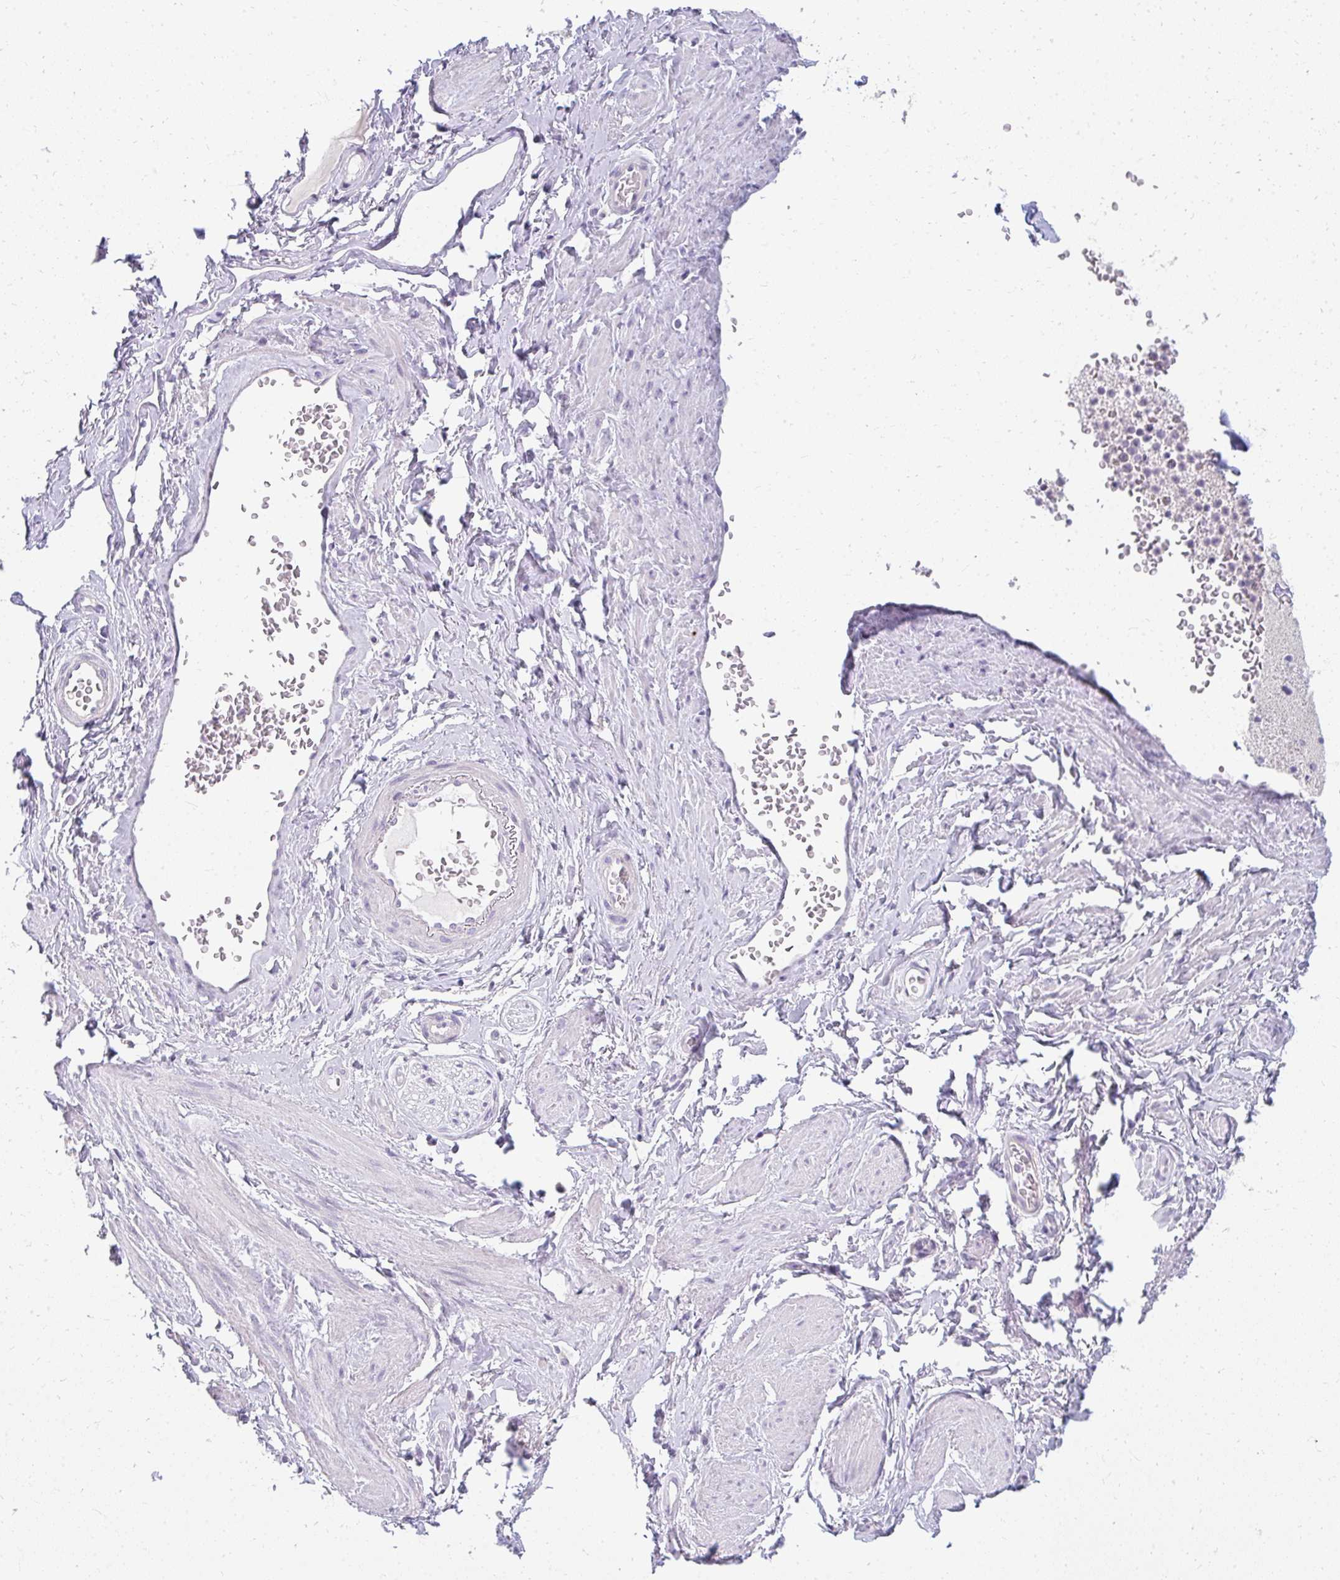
{"staining": {"intensity": "negative", "quantity": "none", "location": "none"}, "tissue": "adipose tissue", "cell_type": "Adipocytes", "image_type": "normal", "snomed": [{"axis": "morphology", "description": "Normal tissue, NOS"}, {"axis": "topography", "description": "Vagina"}, {"axis": "topography", "description": "Peripheral nerve tissue"}], "caption": "The histopathology image demonstrates no significant staining in adipocytes of adipose tissue.", "gene": "PPP1R3G", "patient": {"sex": "female", "age": 71}}